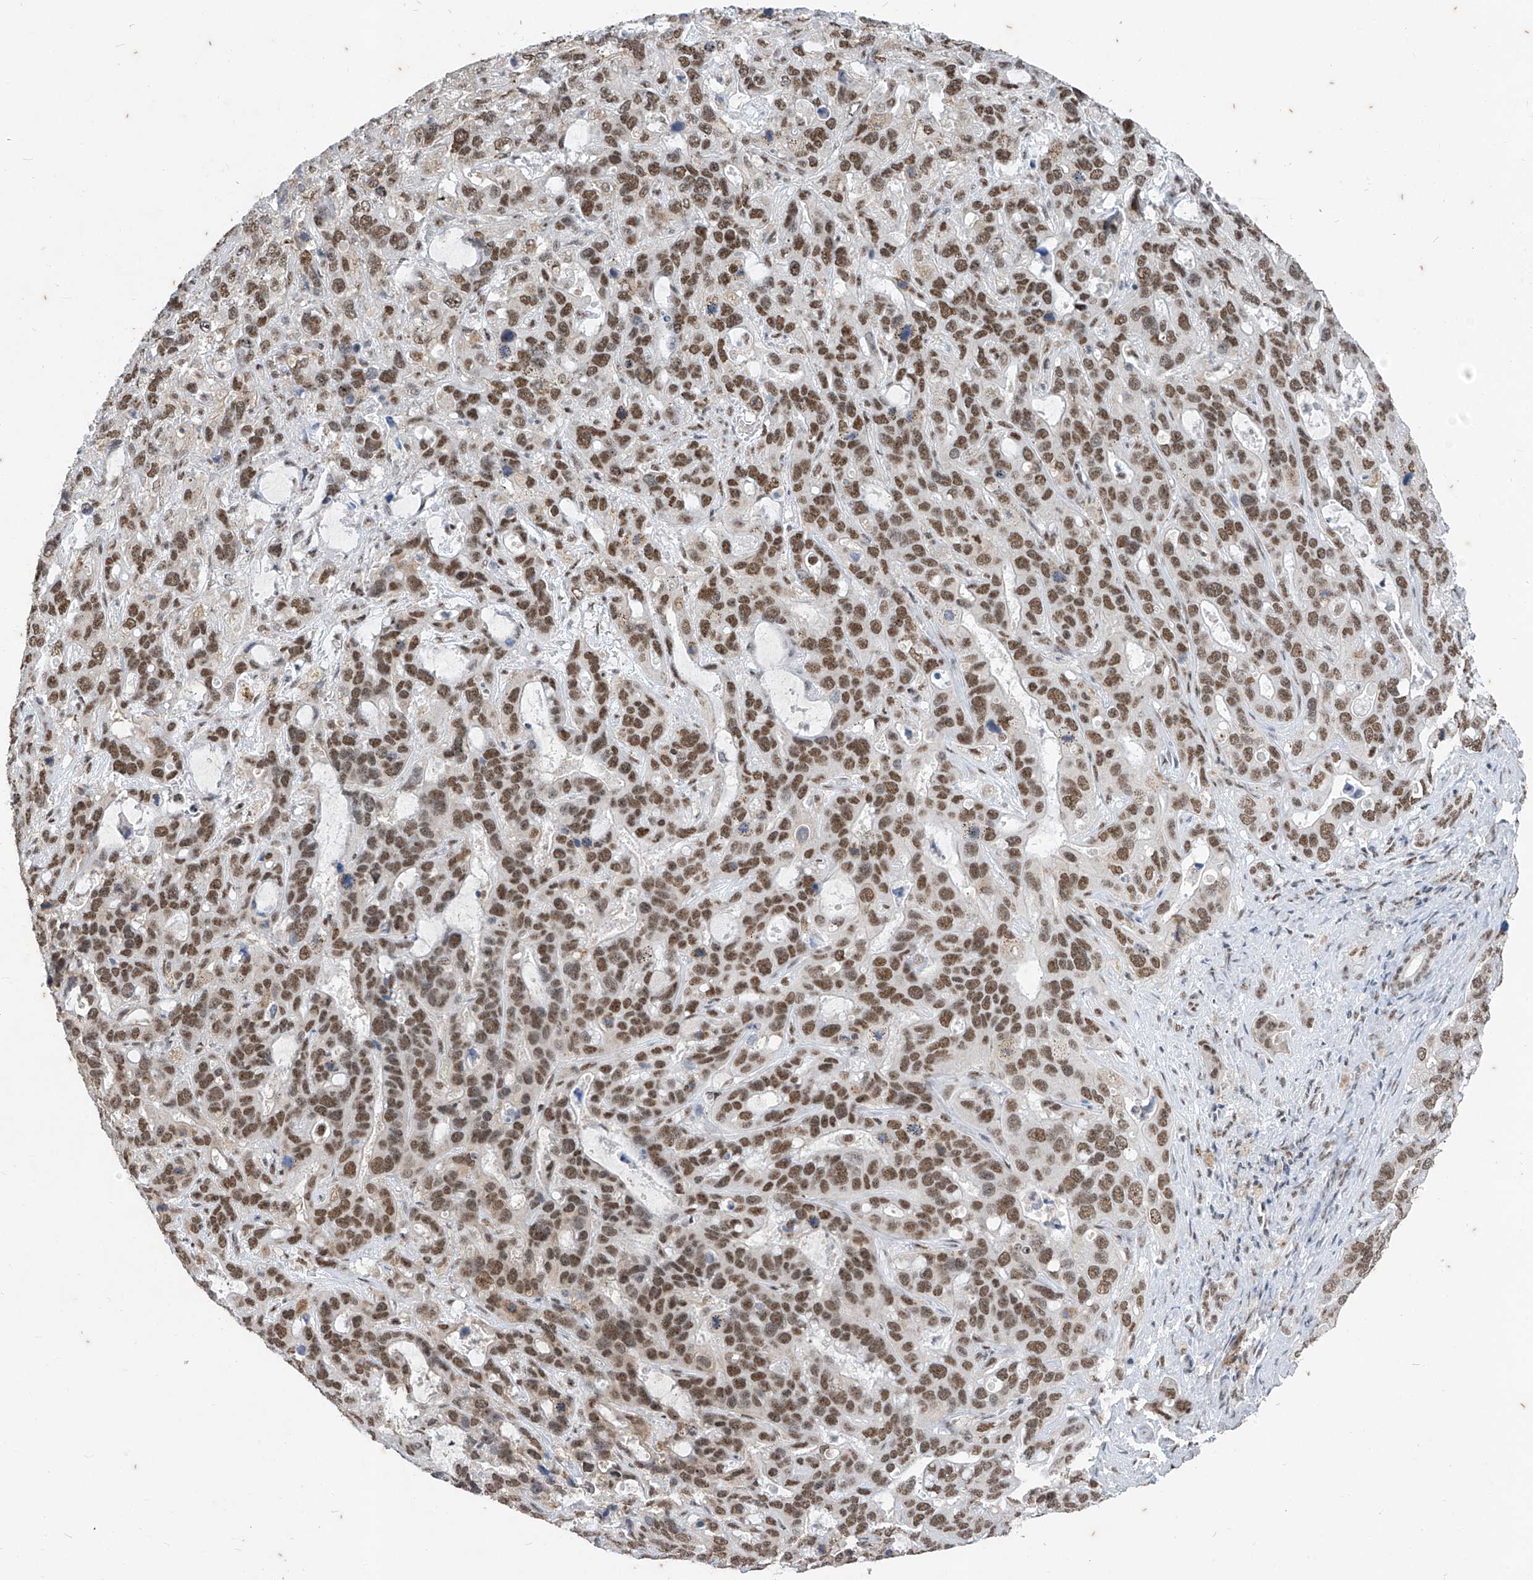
{"staining": {"intensity": "moderate", "quantity": ">75%", "location": "nuclear"}, "tissue": "liver cancer", "cell_type": "Tumor cells", "image_type": "cancer", "snomed": [{"axis": "morphology", "description": "Cholangiocarcinoma"}, {"axis": "topography", "description": "Liver"}], "caption": "There is medium levels of moderate nuclear positivity in tumor cells of cholangiocarcinoma (liver), as demonstrated by immunohistochemical staining (brown color).", "gene": "TFEC", "patient": {"sex": "female", "age": 65}}